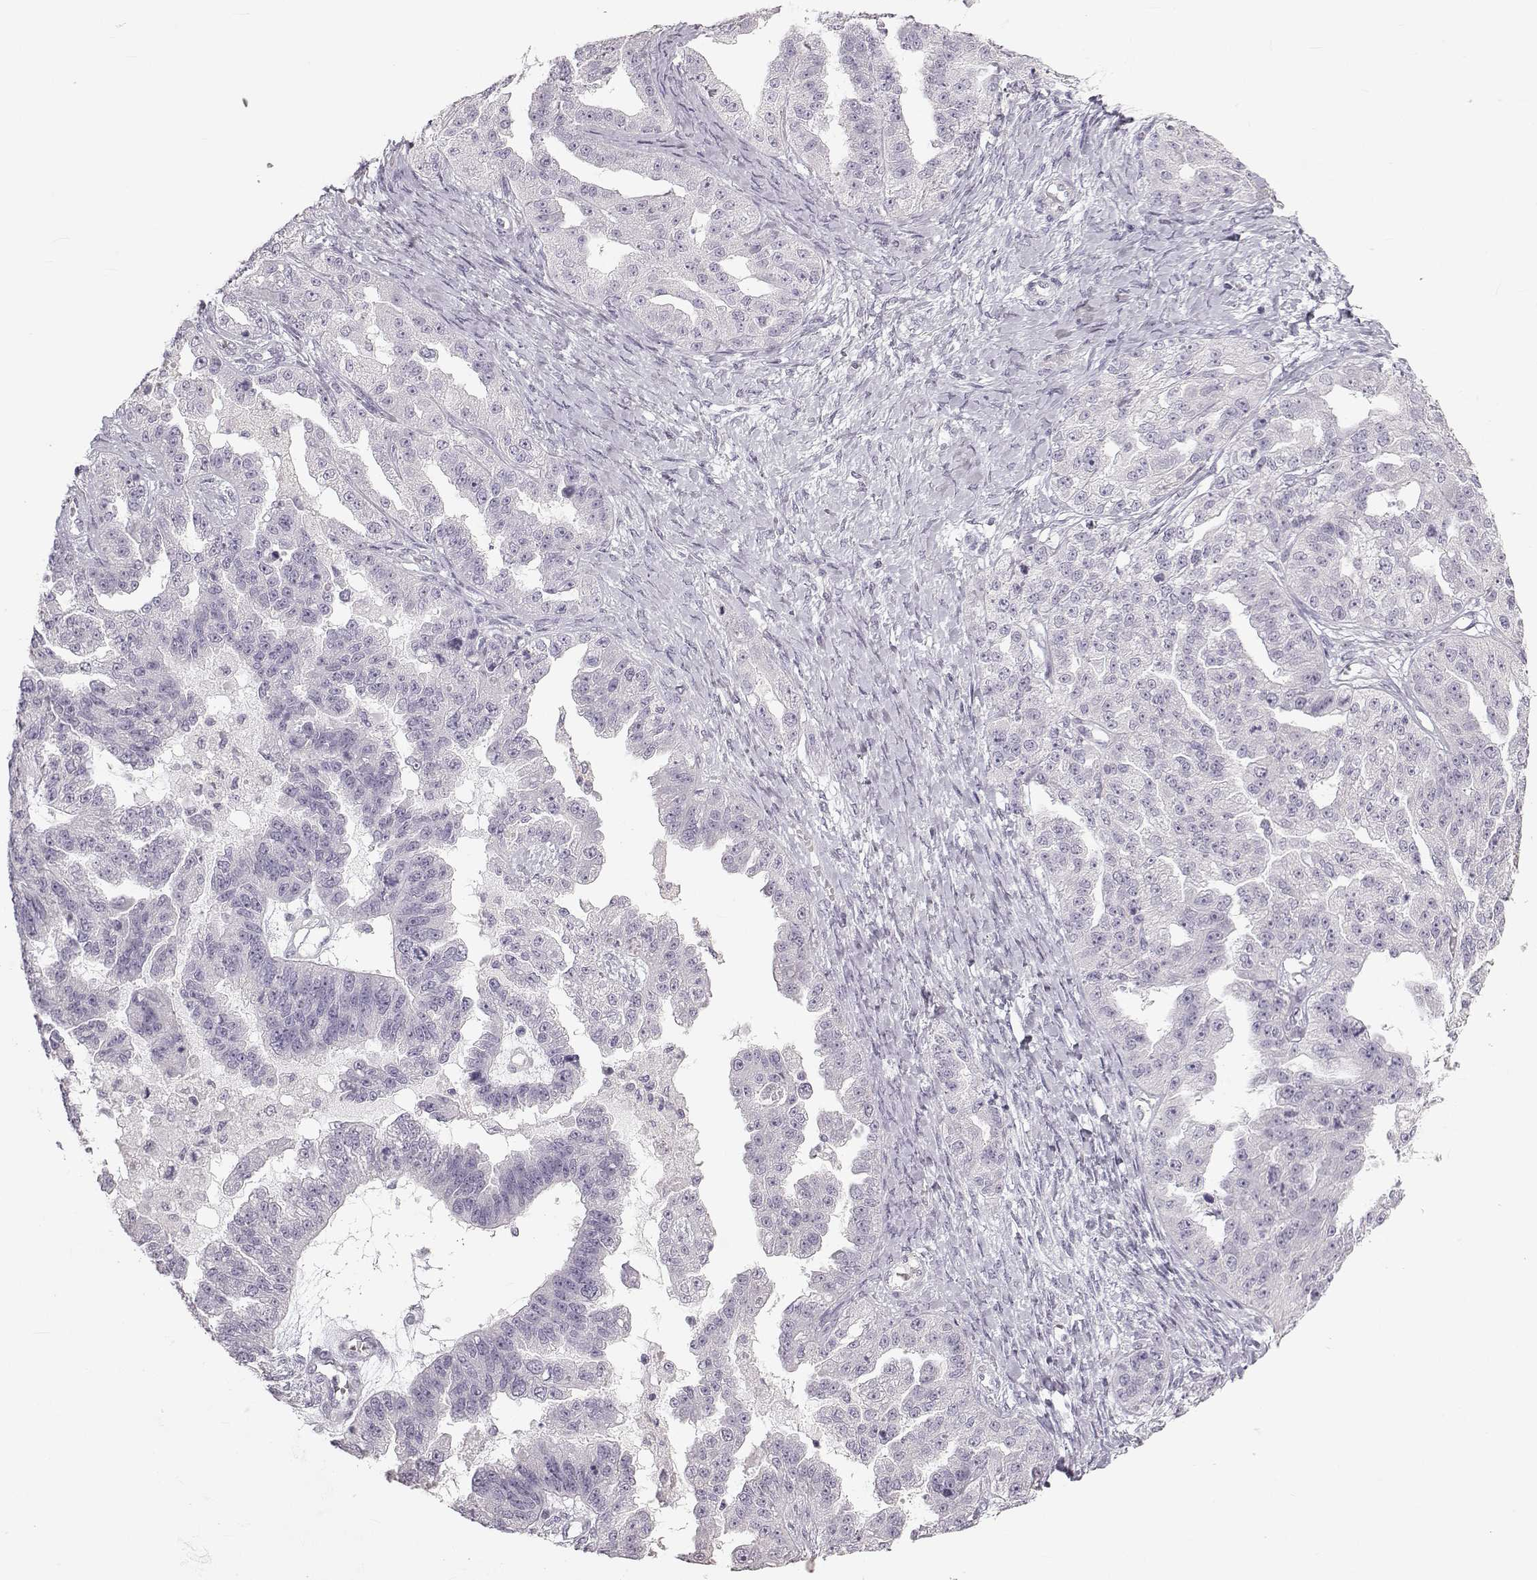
{"staining": {"intensity": "negative", "quantity": "none", "location": "none"}, "tissue": "ovarian cancer", "cell_type": "Tumor cells", "image_type": "cancer", "snomed": [{"axis": "morphology", "description": "Cystadenocarcinoma, serous, NOS"}, {"axis": "topography", "description": "Ovary"}], "caption": "DAB (3,3'-diaminobenzidine) immunohistochemical staining of ovarian serous cystadenocarcinoma shows no significant expression in tumor cells.", "gene": "OIP5", "patient": {"sex": "female", "age": 58}}